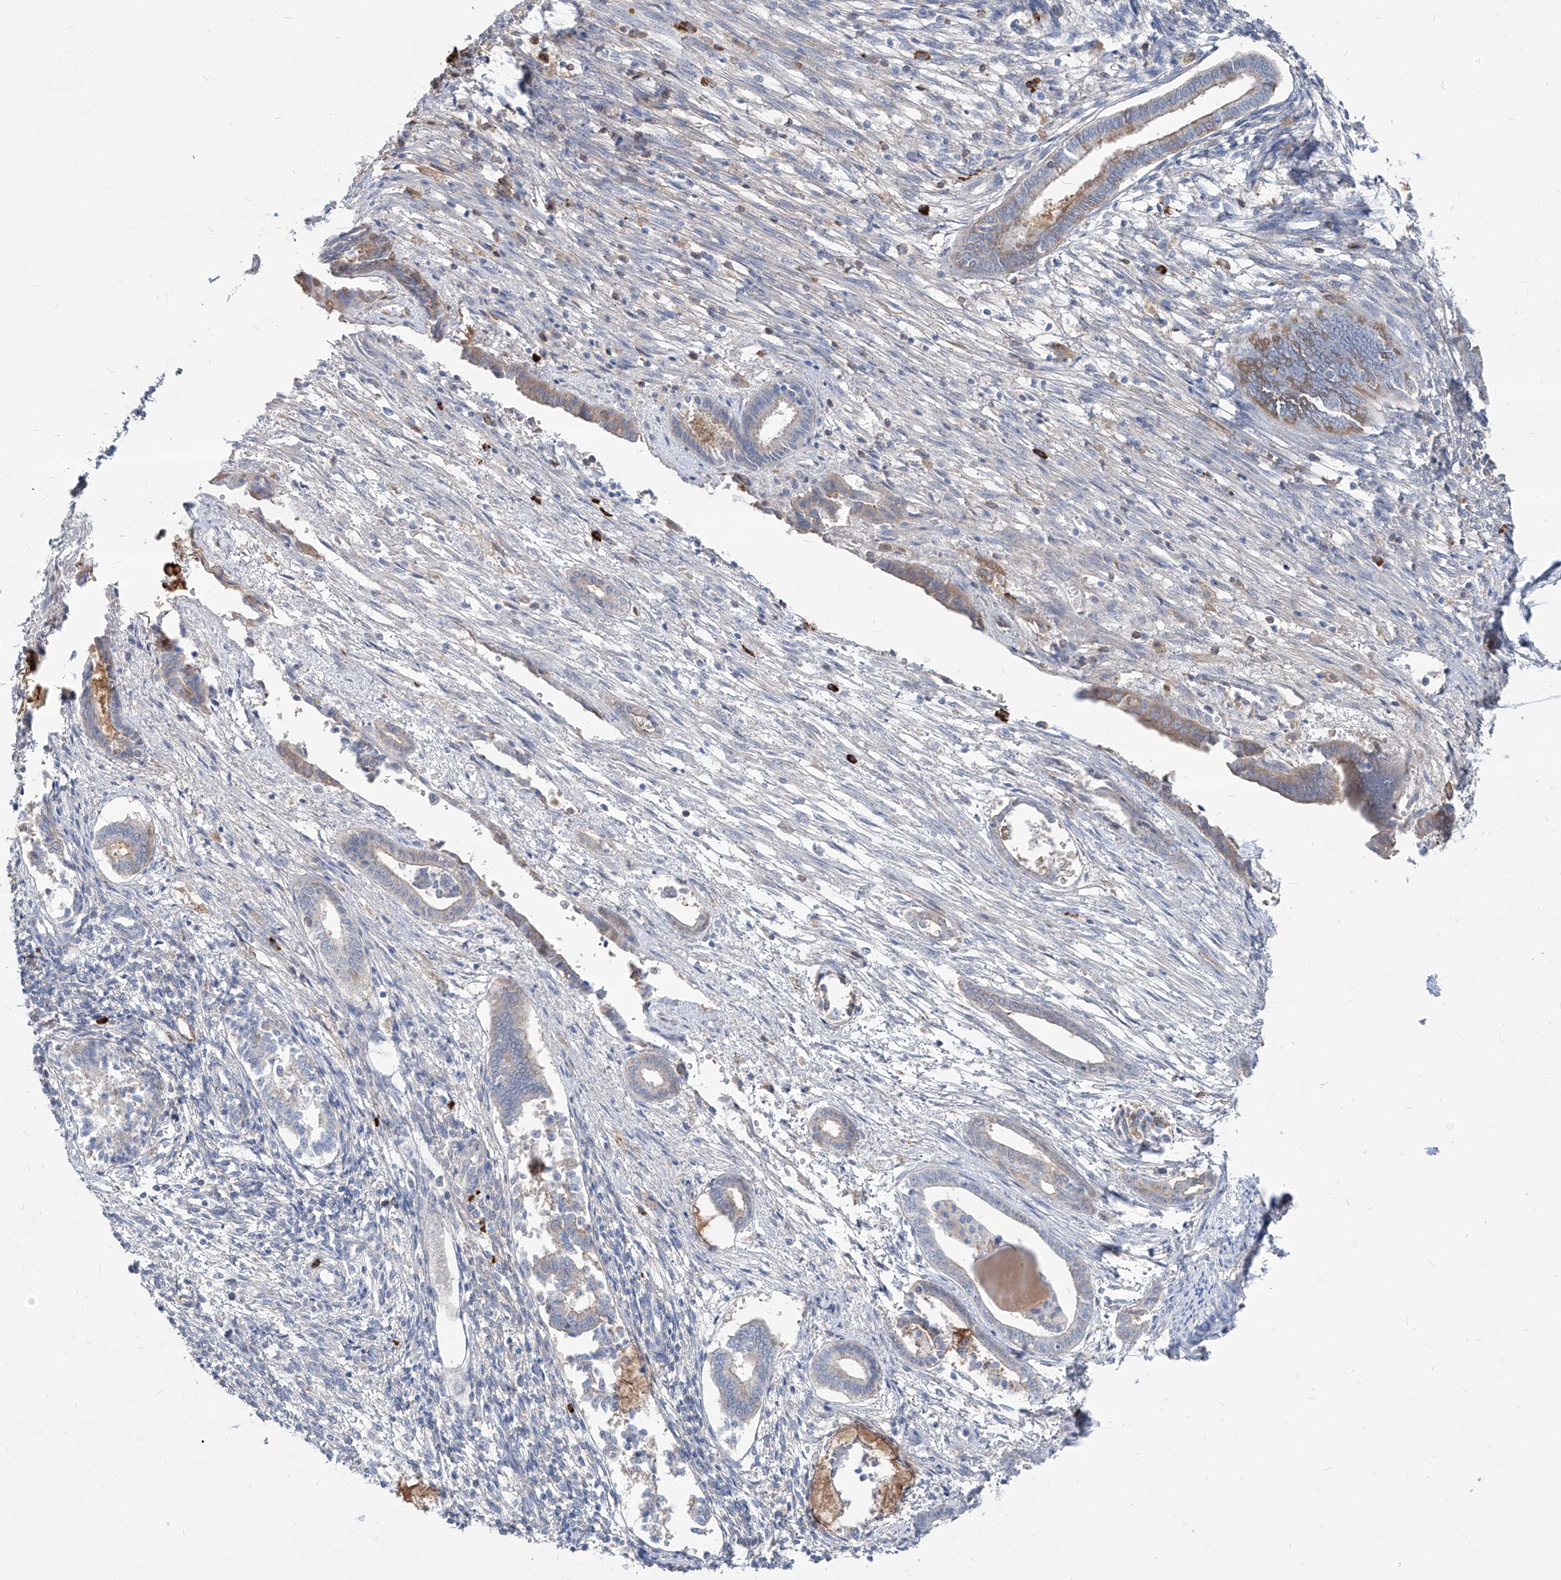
{"staining": {"intensity": "negative", "quantity": "none", "location": "none"}, "tissue": "endometrium", "cell_type": "Cells in endometrial stroma", "image_type": "normal", "snomed": [{"axis": "morphology", "description": "Normal tissue, NOS"}, {"axis": "topography", "description": "Endometrium"}], "caption": "Cells in endometrial stroma are negative for protein expression in benign human endometrium. The staining was performed using DAB to visualize the protein expression in brown, while the nuclei were stained in blue with hematoxylin (Magnification: 20x).", "gene": "AKAP10", "patient": {"sex": "female", "age": 56}}